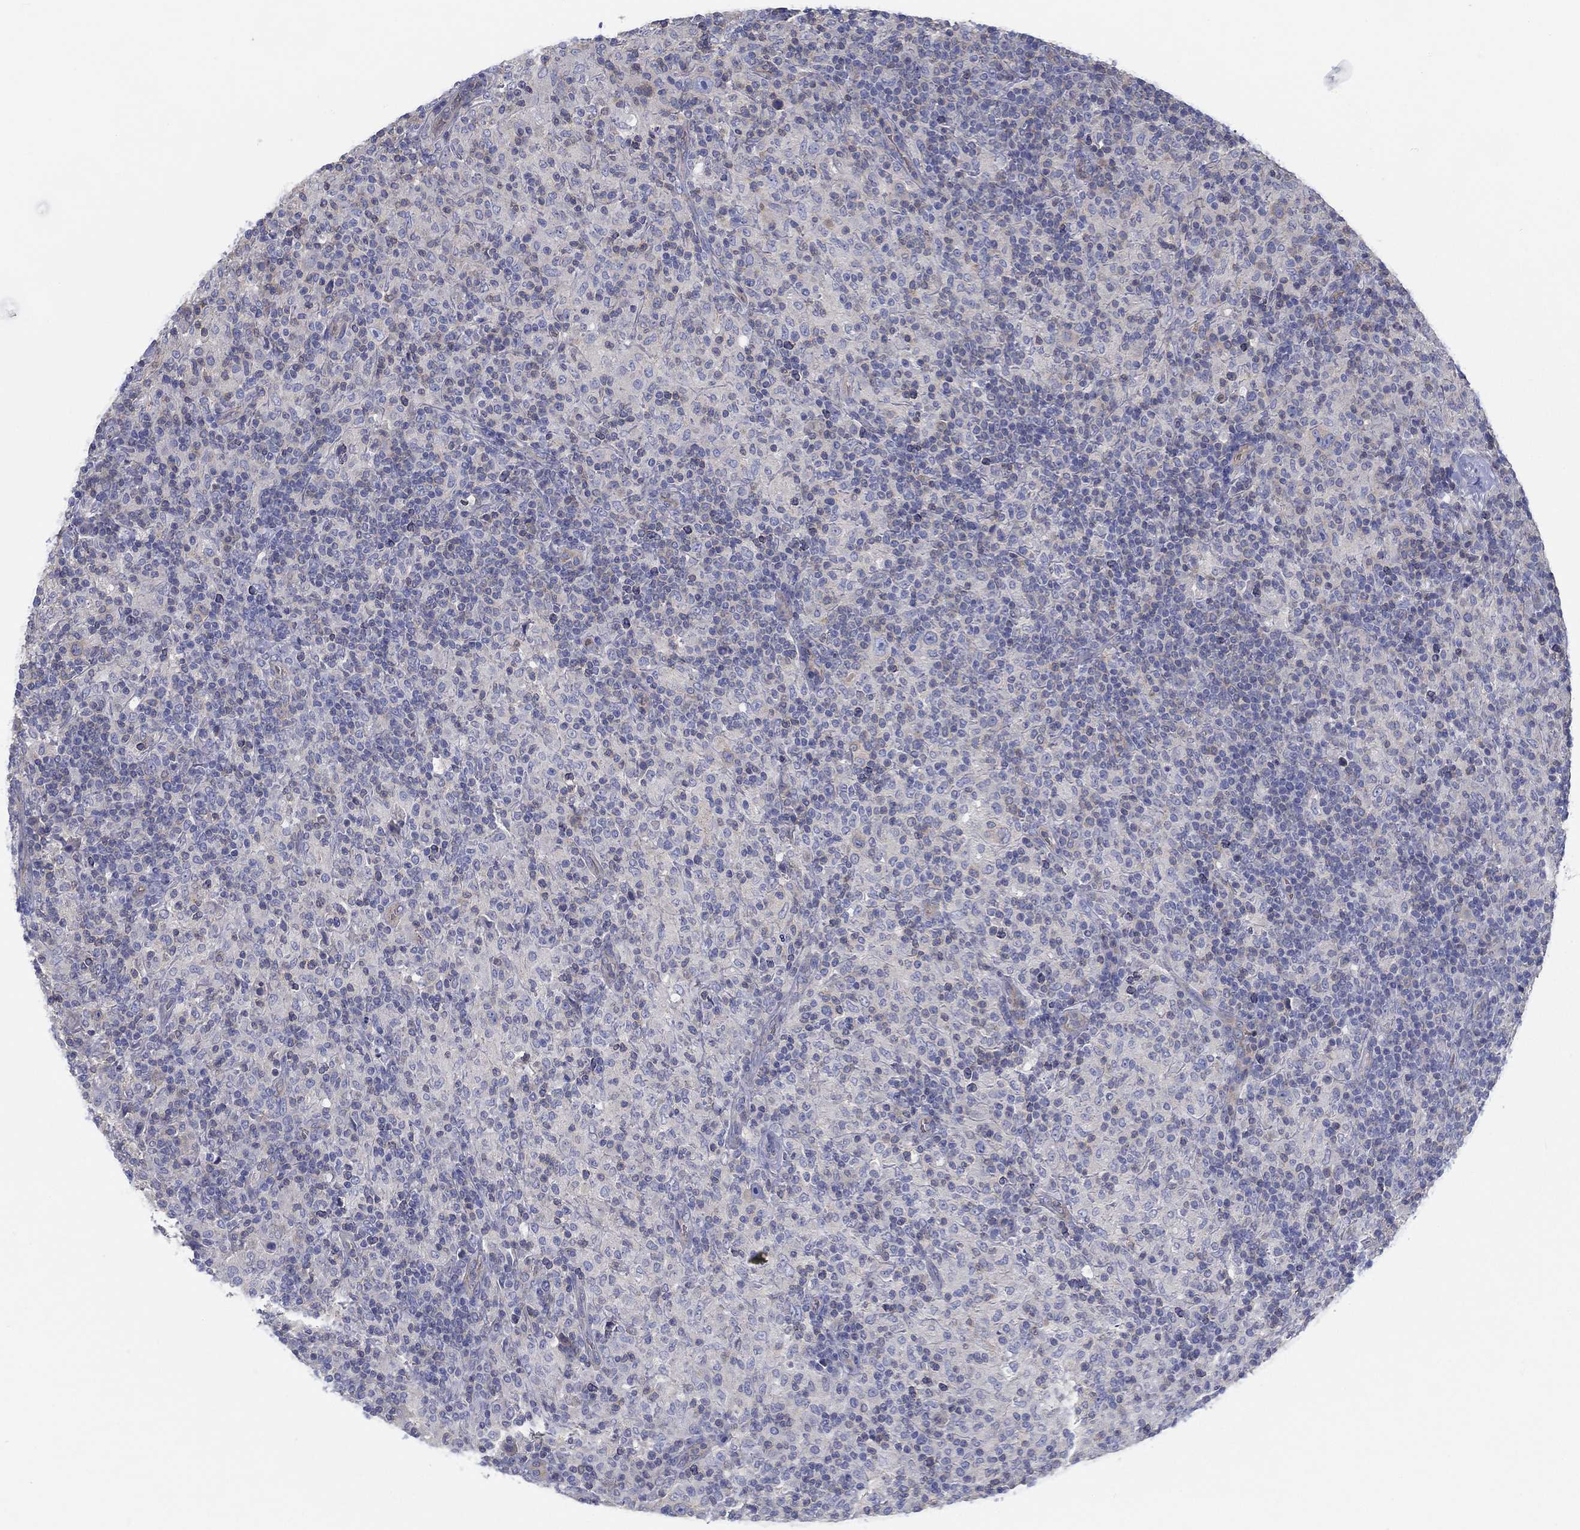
{"staining": {"intensity": "negative", "quantity": "none", "location": "none"}, "tissue": "lymphoma", "cell_type": "Tumor cells", "image_type": "cancer", "snomed": [{"axis": "morphology", "description": "Hodgkin's disease, NOS"}, {"axis": "topography", "description": "Lymph node"}], "caption": "This is an immunohistochemistry histopathology image of human lymphoma. There is no expression in tumor cells.", "gene": "BBOF1", "patient": {"sex": "male", "age": 70}}